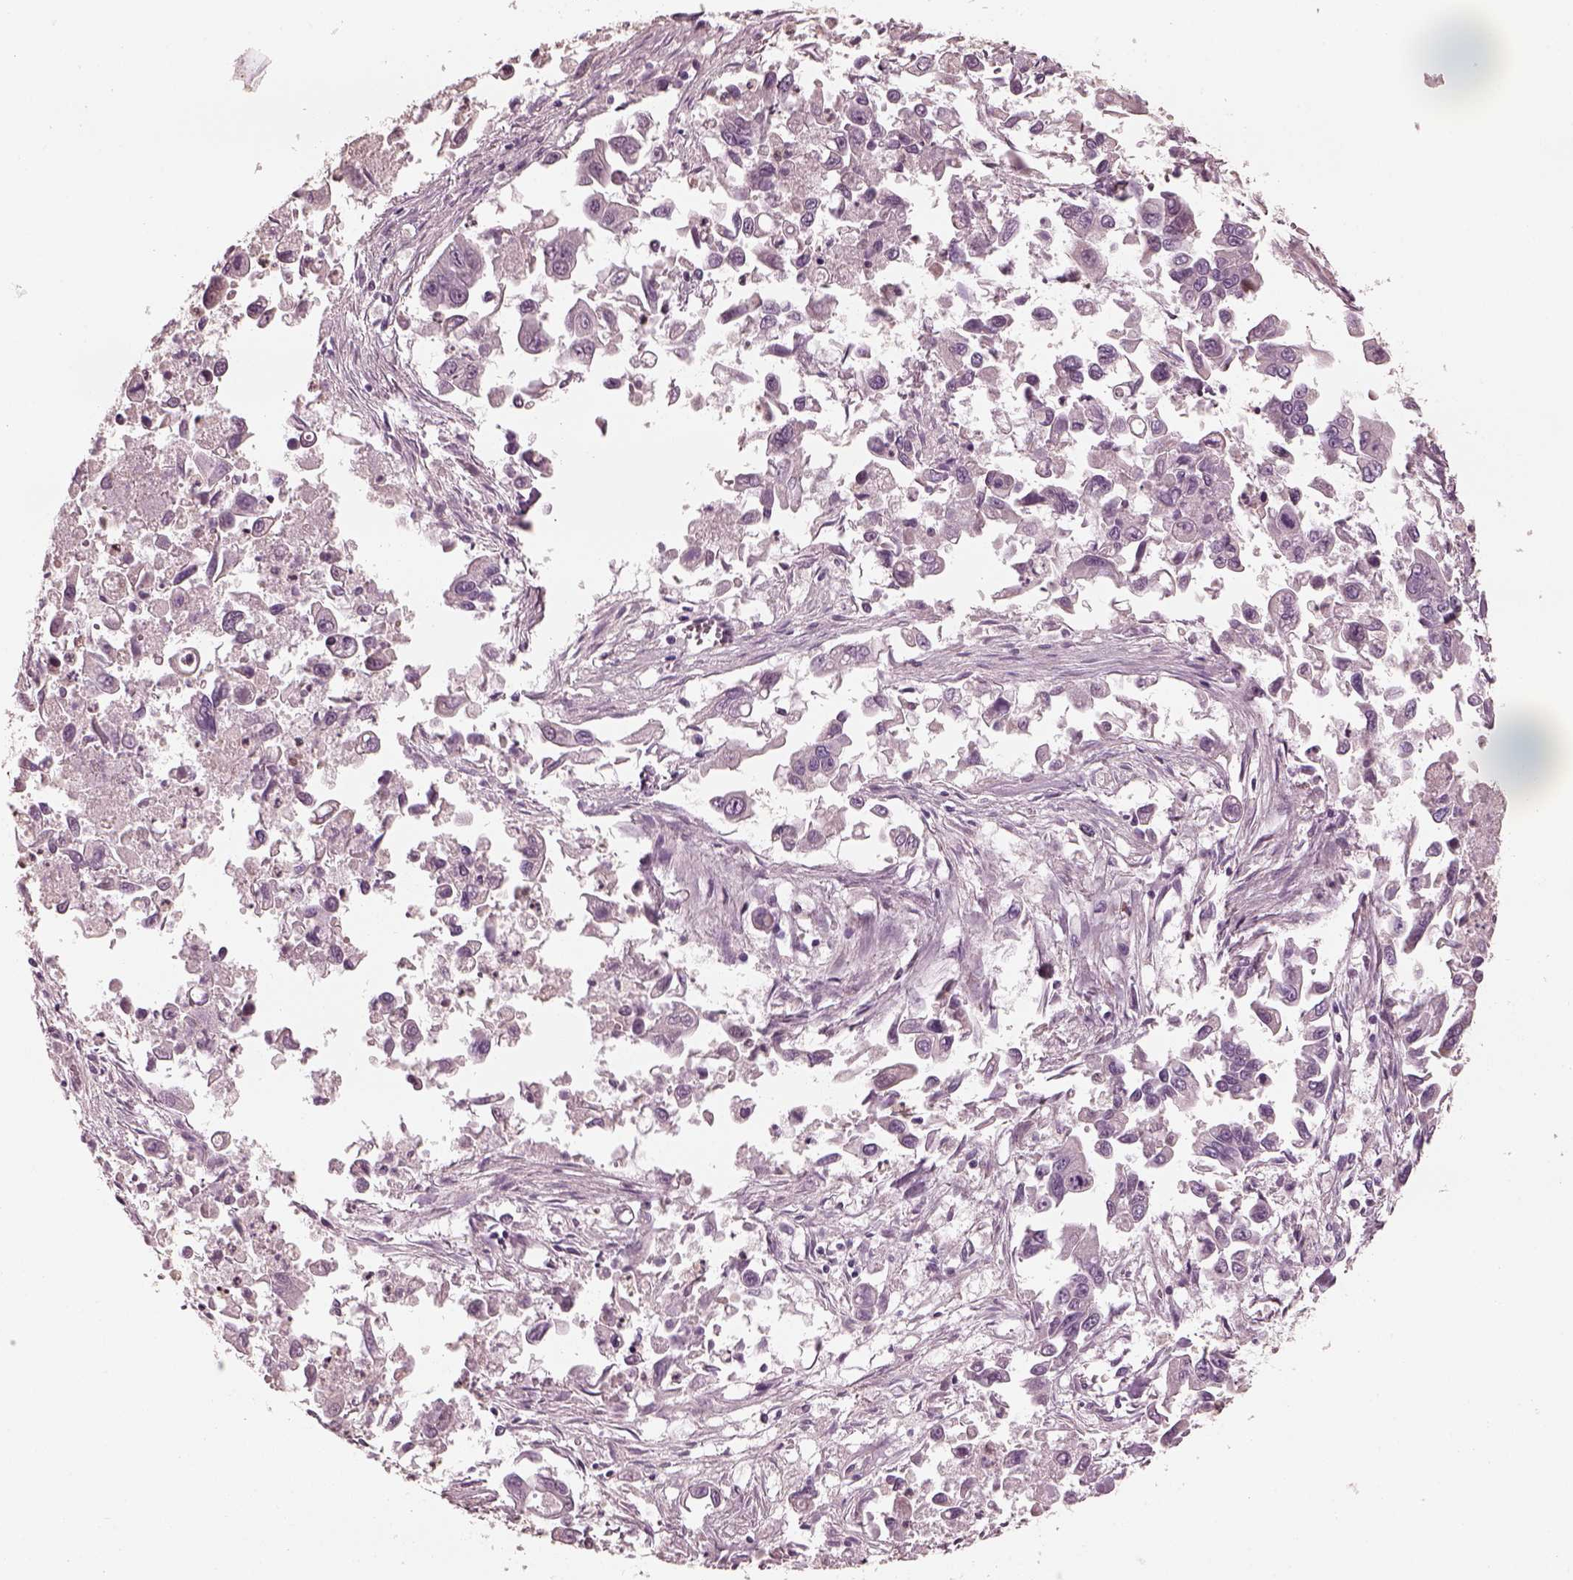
{"staining": {"intensity": "negative", "quantity": "none", "location": "none"}, "tissue": "pancreatic cancer", "cell_type": "Tumor cells", "image_type": "cancer", "snomed": [{"axis": "morphology", "description": "Adenocarcinoma, NOS"}, {"axis": "topography", "description": "Pancreas"}], "caption": "This is an IHC photomicrograph of human pancreatic adenocarcinoma. There is no expression in tumor cells.", "gene": "OPTC", "patient": {"sex": "female", "age": 83}}